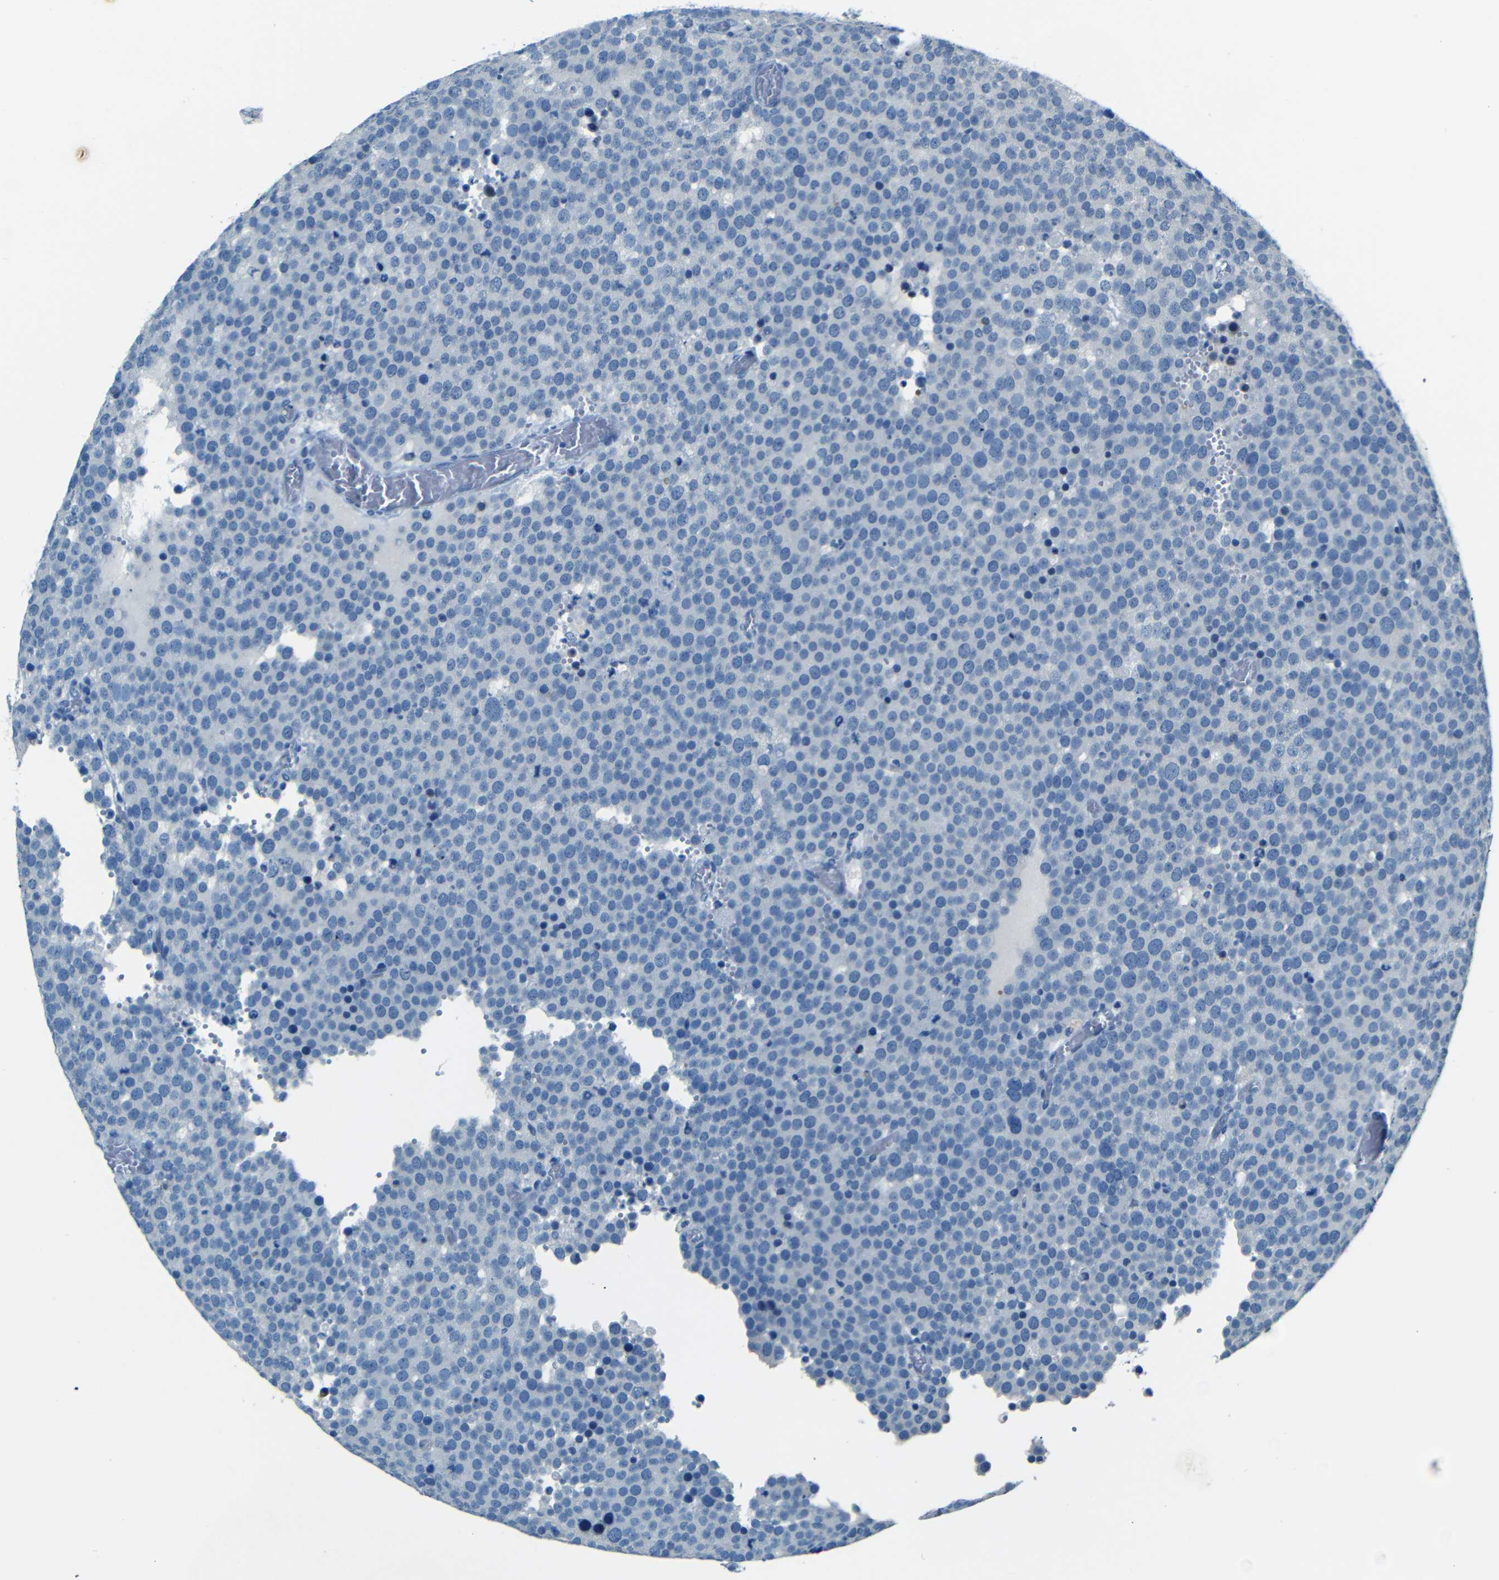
{"staining": {"intensity": "negative", "quantity": "none", "location": "none"}, "tissue": "testis cancer", "cell_type": "Tumor cells", "image_type": "cancer", "snomed": [{"axis": "morphology", "description": "Normal tissue, NOS"}, {"axis": "morphology", "description": "Seminoma, NOS"}, {"axis": "topography", "description": "Testis"}], "caption": "An immunohistochemistry (IHC) histopathology image of testis cancer (seminoma) is shown. There is no staining in tumor cells of testis cancer (seminoma). The staining is performed using DAB brown chromogen with nuclei counter-stained in using hematoxylin.", "gene": "ZMAT1", "patient": {"sex": "male", "age": 71}}